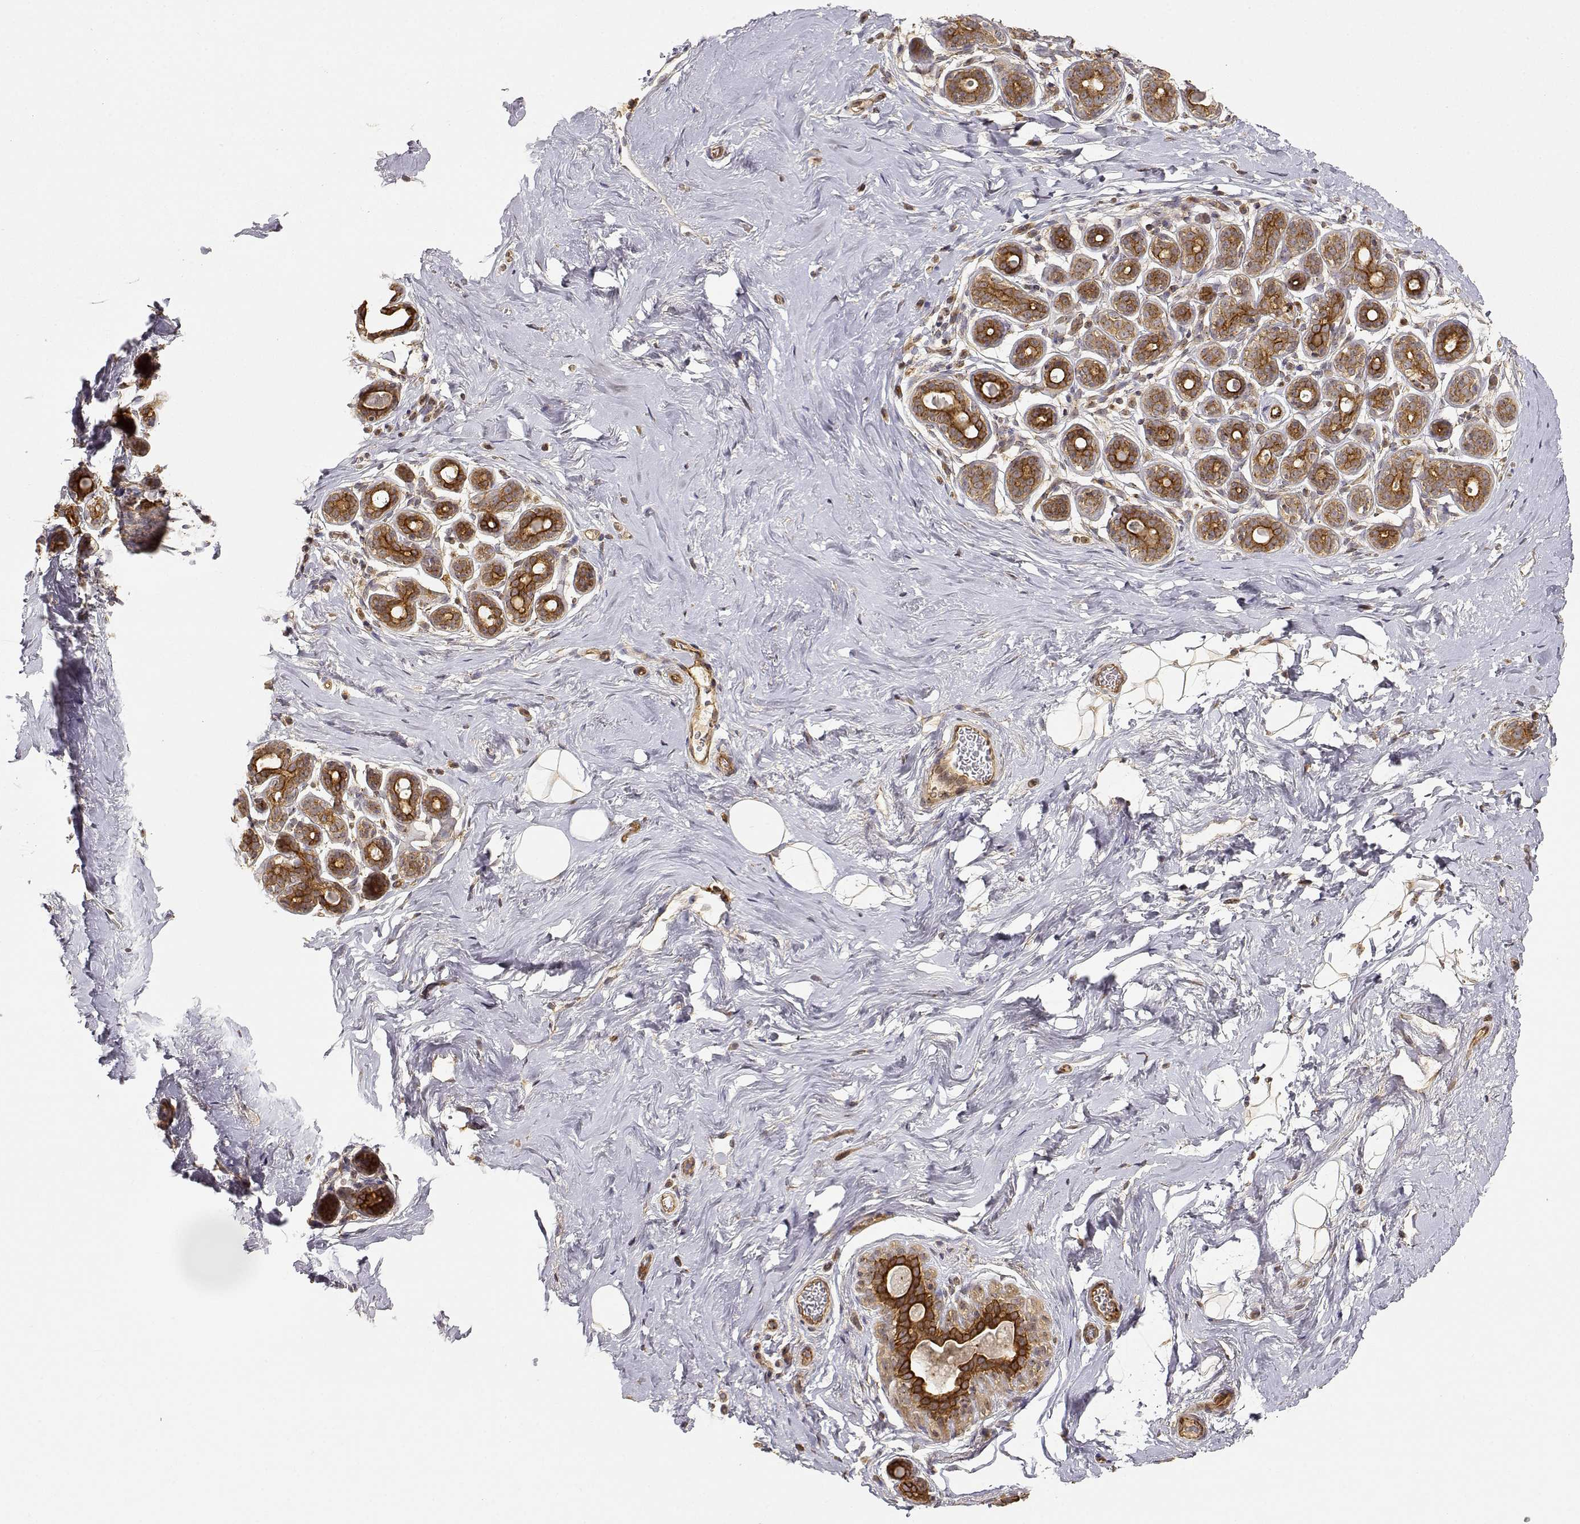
{"staining": {"intensity": "negative", "quantity": "none", "location": "none"}, "tissue": "breast", "cell_type": "Adipocytes", "image_type": "normal", "snomed": [{"axis": "morphology", "description": "Normal tissue, NOS"}, {"axis": "topography", "description": "Skin"}, {"axis": "topography", "description": "Breast"}], "caption": "Photomicrograph shows no protein staining in adipocytes of benign breast.", "gene": "CDK5RAP2", "patient": {"sex": "female", "age": 43}}